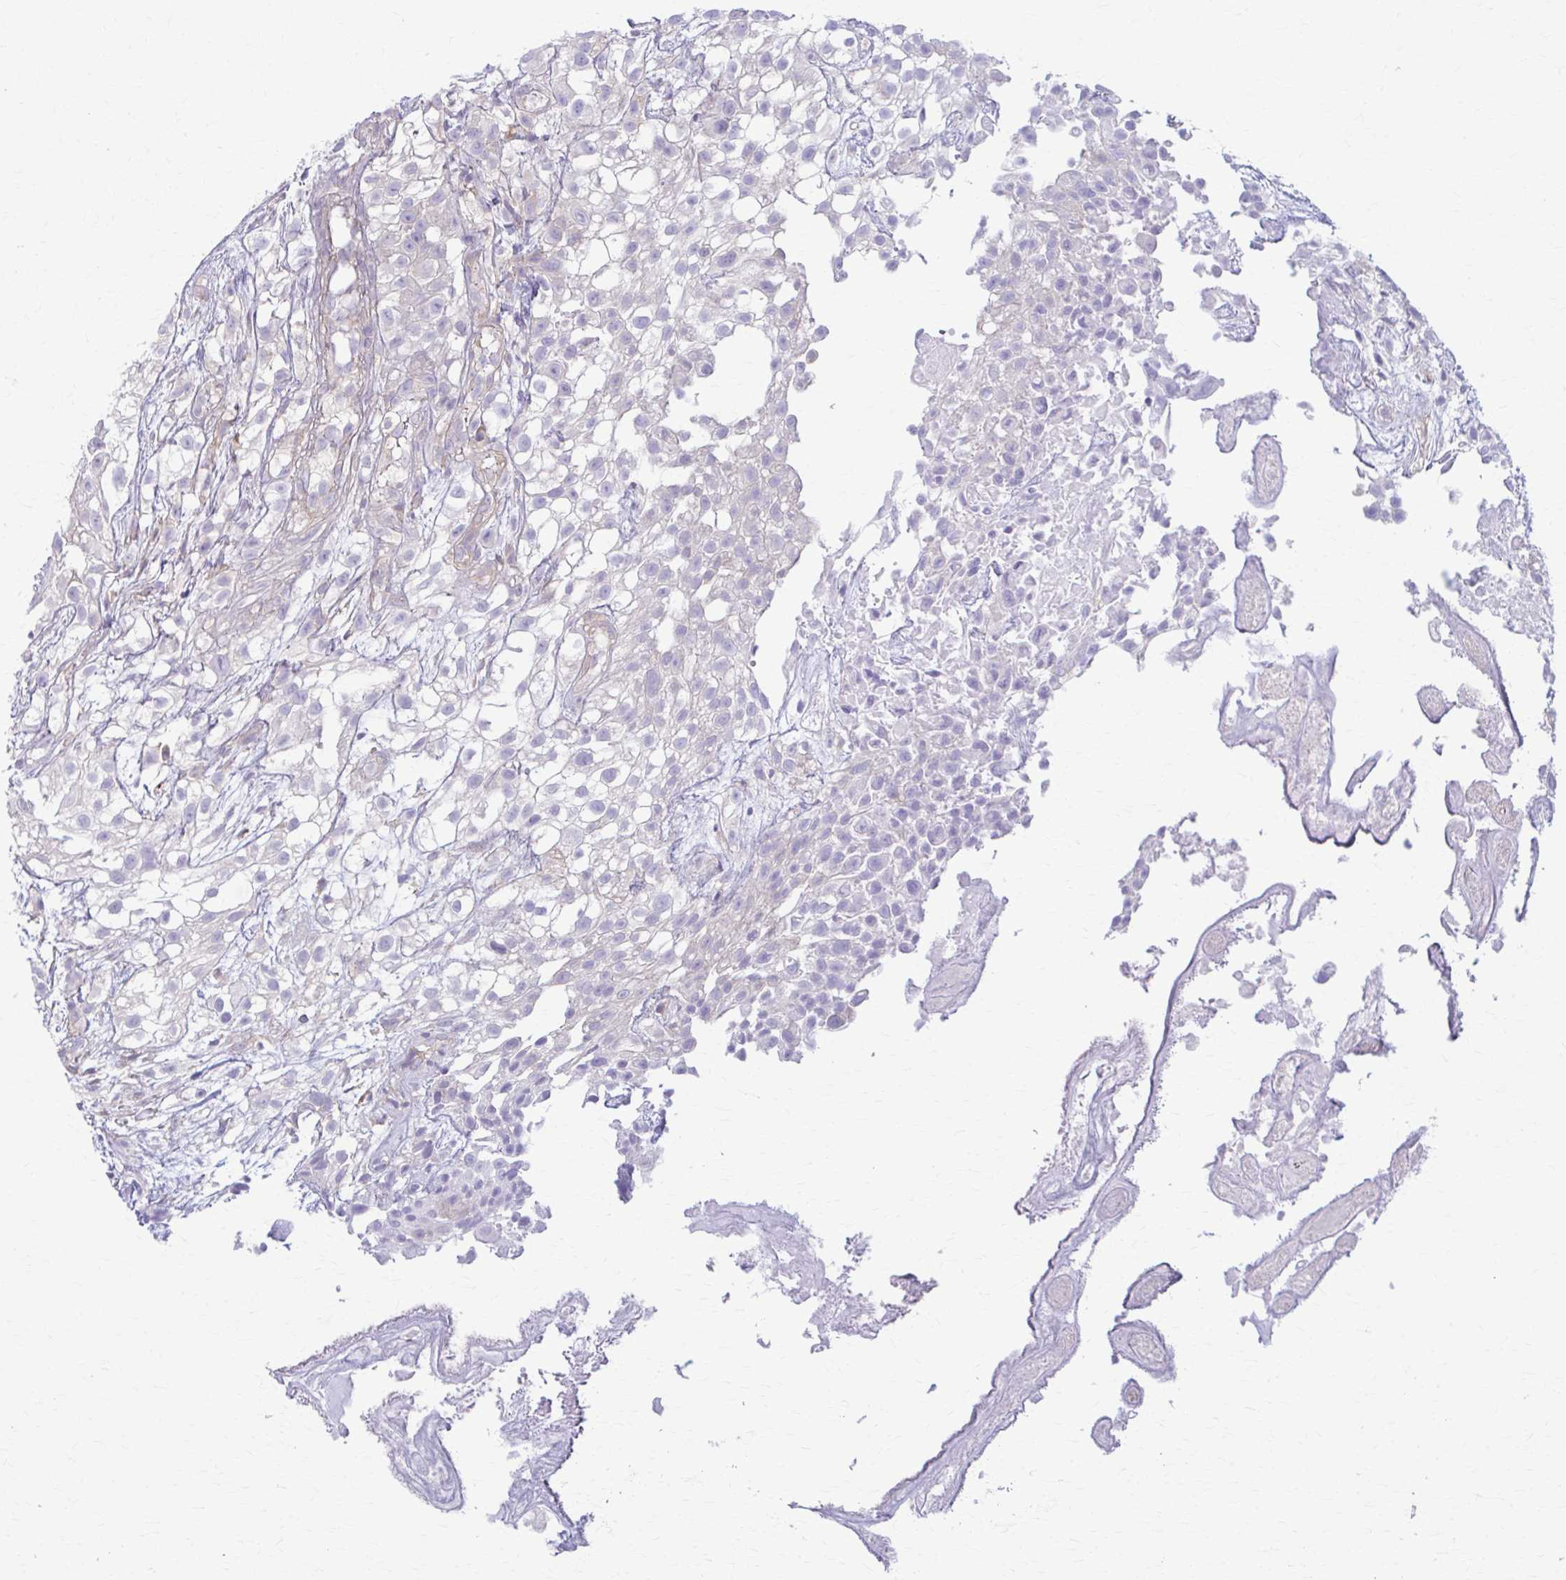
{"staining": {"intensity": "negative", "quantity": "none", "location": "none"}, "tissue": "urothelial cancer", "cell_type": "Tumor cells", "image_type": "cancer", "snomed": [{"axis": "morphology", "description": "Urothelial carcinoma, High grade"}, {"axis": "topography", "description": "Urinary bladder"}], "caption": "Immunohistochemistry image of high-grade urothelial carcinoma stained for a protein (brown), which reveals no positivity in tumor cells. (DAB (3,3'-diaminobenzidine) immunohistochemistry (IHC) with hematoxylin counter stain).", "gene": "PRKRA", "patient": {"sex": "male", "age": 56}}